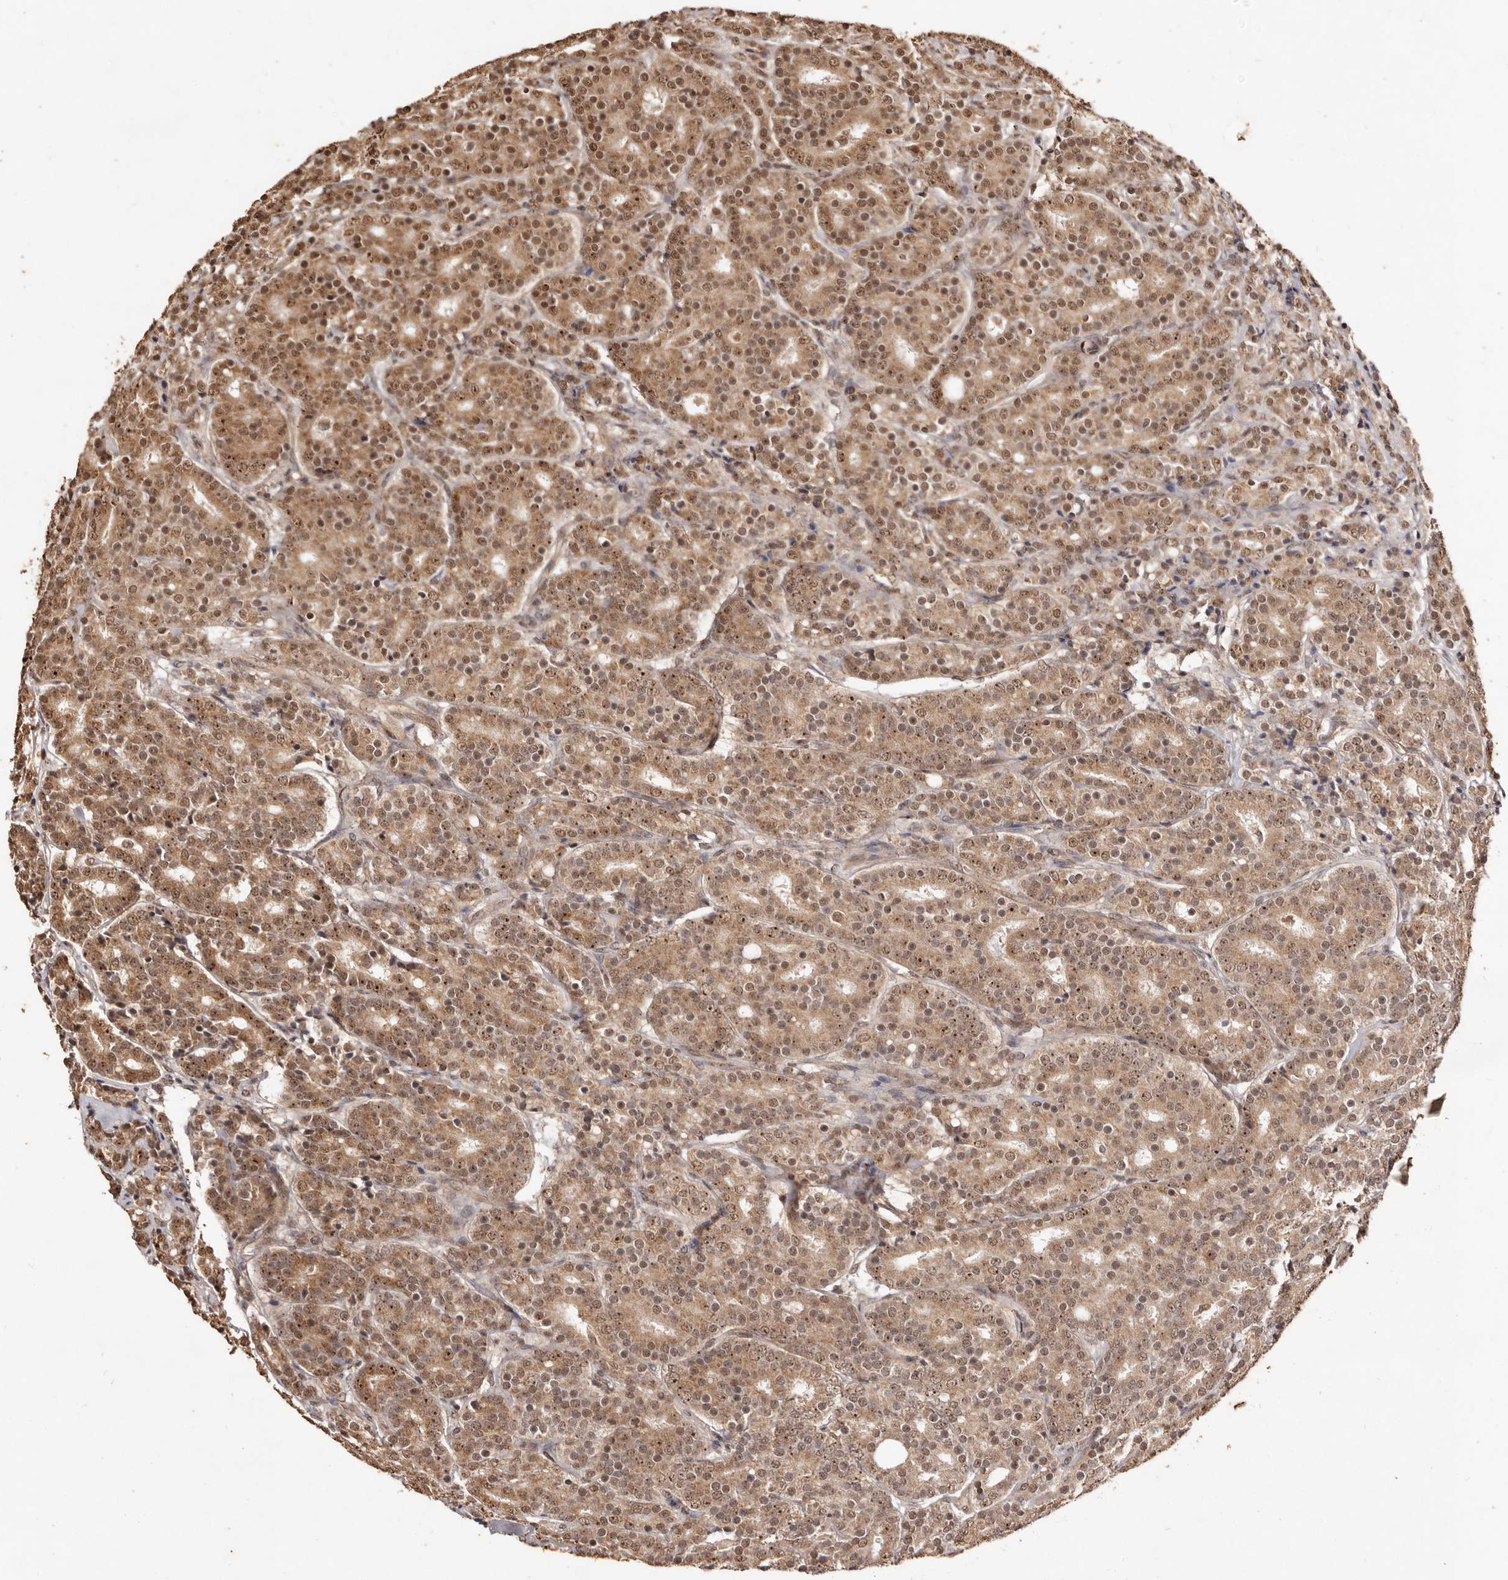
{"staining": {"intensity": "moderate", "quantity": ">75%", "location": "cytoplasmic/membranous,nuclear"}, "tissue": "prostate cancer", "cell_type": "Tumor cells", "image_type": "cancer", "snomed": [{"axis": "morphology", "description": "Adenocarcinoma, High grade"}, {"axis": "topography", "description": "Prostate"}], "caption": "Immunohistochemistry of human high-grade adenocarcinoma (prostate) reveals medium levels of moderate cytoplasmic/membranous and nuclear expression in about >75% of tumor cells.", "gene": "NOTCH1", "patient": {"sex": "male", "age": 62}}